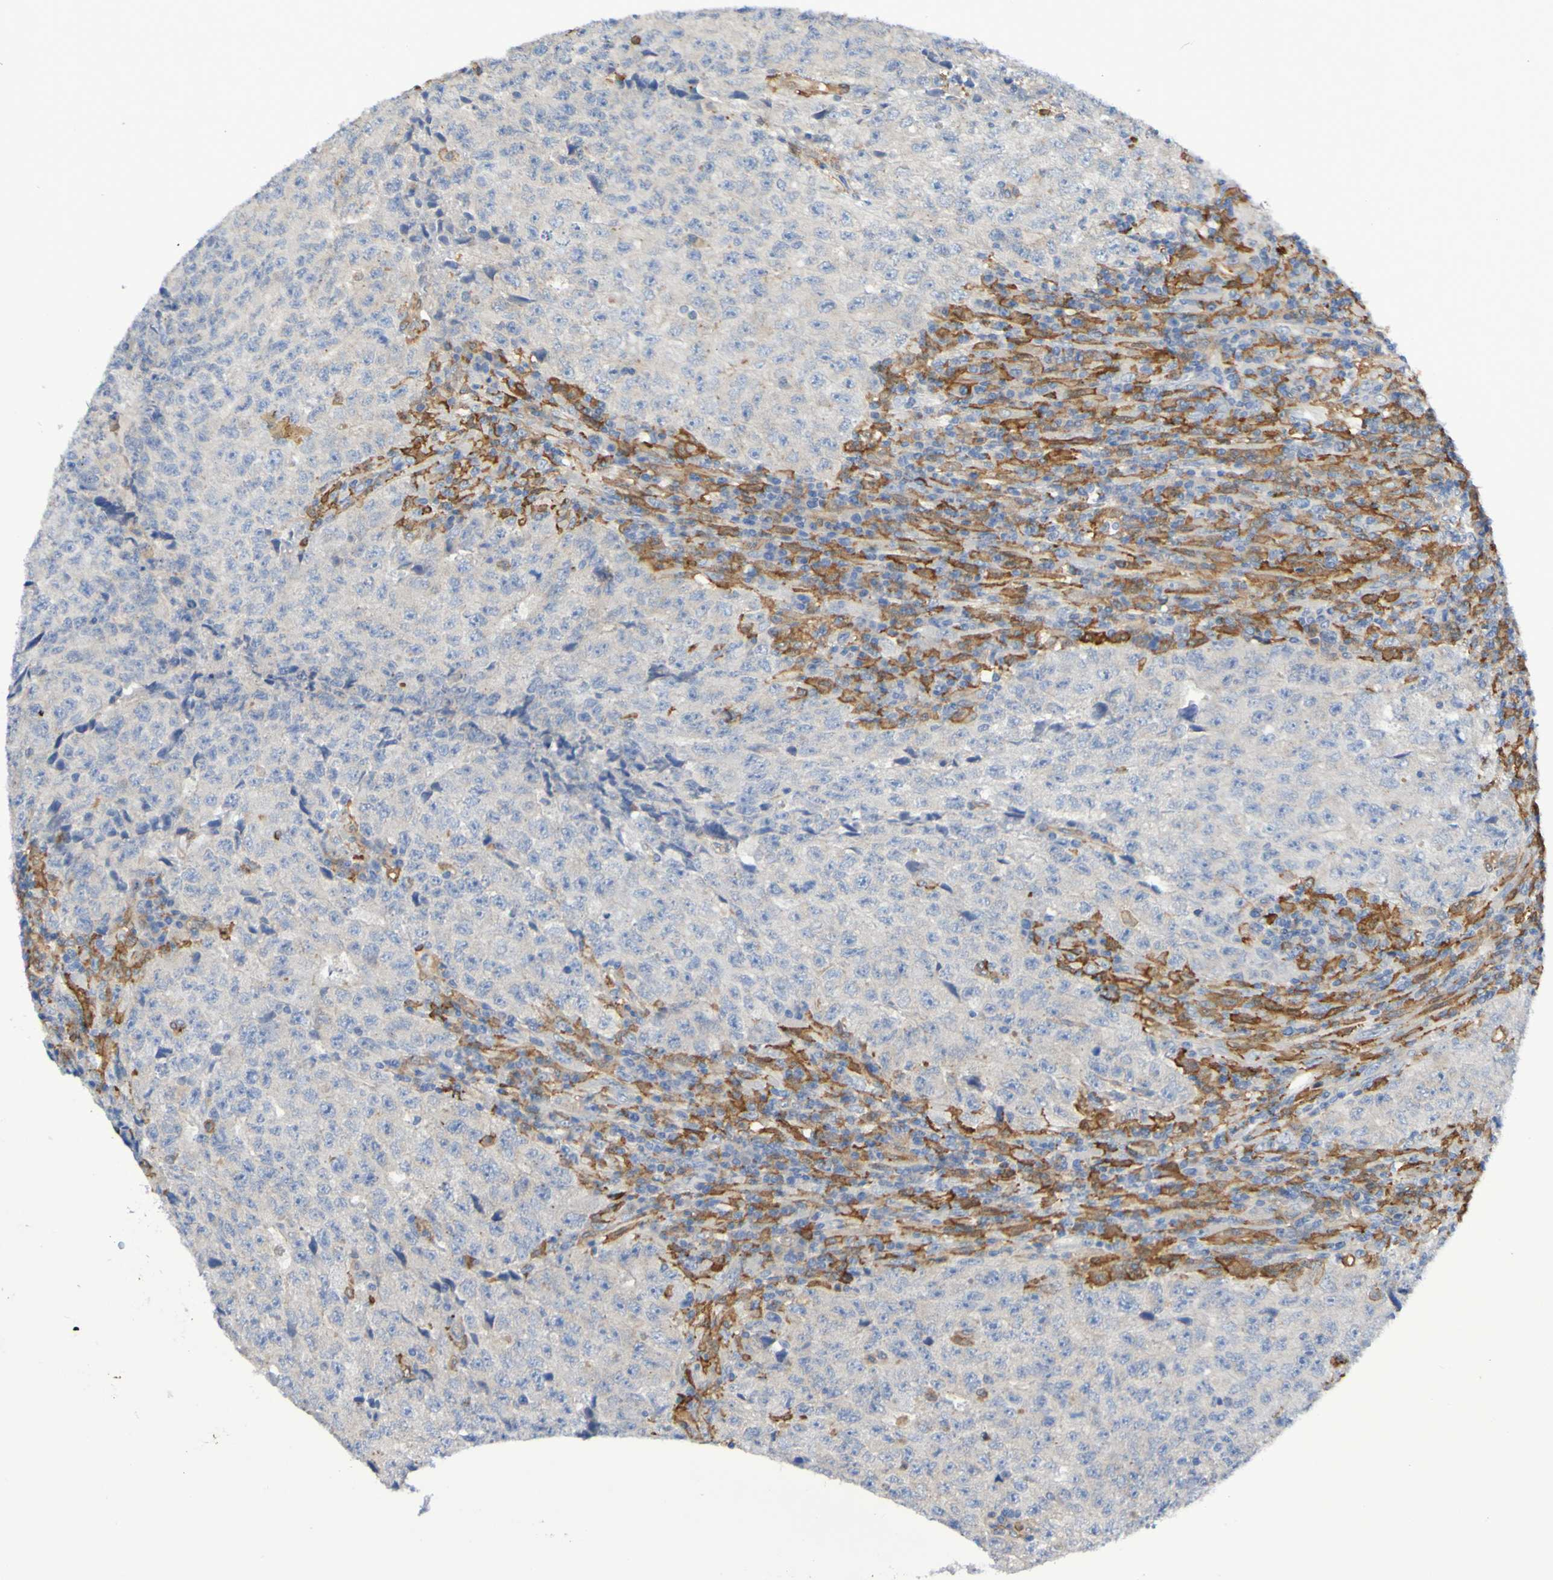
{"staining": {"intensity": "negative", "quantity": "none", "location": "none"}, "tissue": "testis cancer", "cell_type": "Tumor cells", "image_type": "cancer", "snomed": [{"axis": "morphology", "description": "Necrosis, NOS"}, {"axis": "morphology", "description": "Carcinoma, Embryonal, NOS"}, {"axis": "topography", "description": "Testis"}], "caption": "Testis cancer (embryonal carcinoma) was stained to show a protein in brown. There is no significant positivity in tumor cells.", "gene": "SCRG1", "patient": {"sex": "male", "age": 19}}